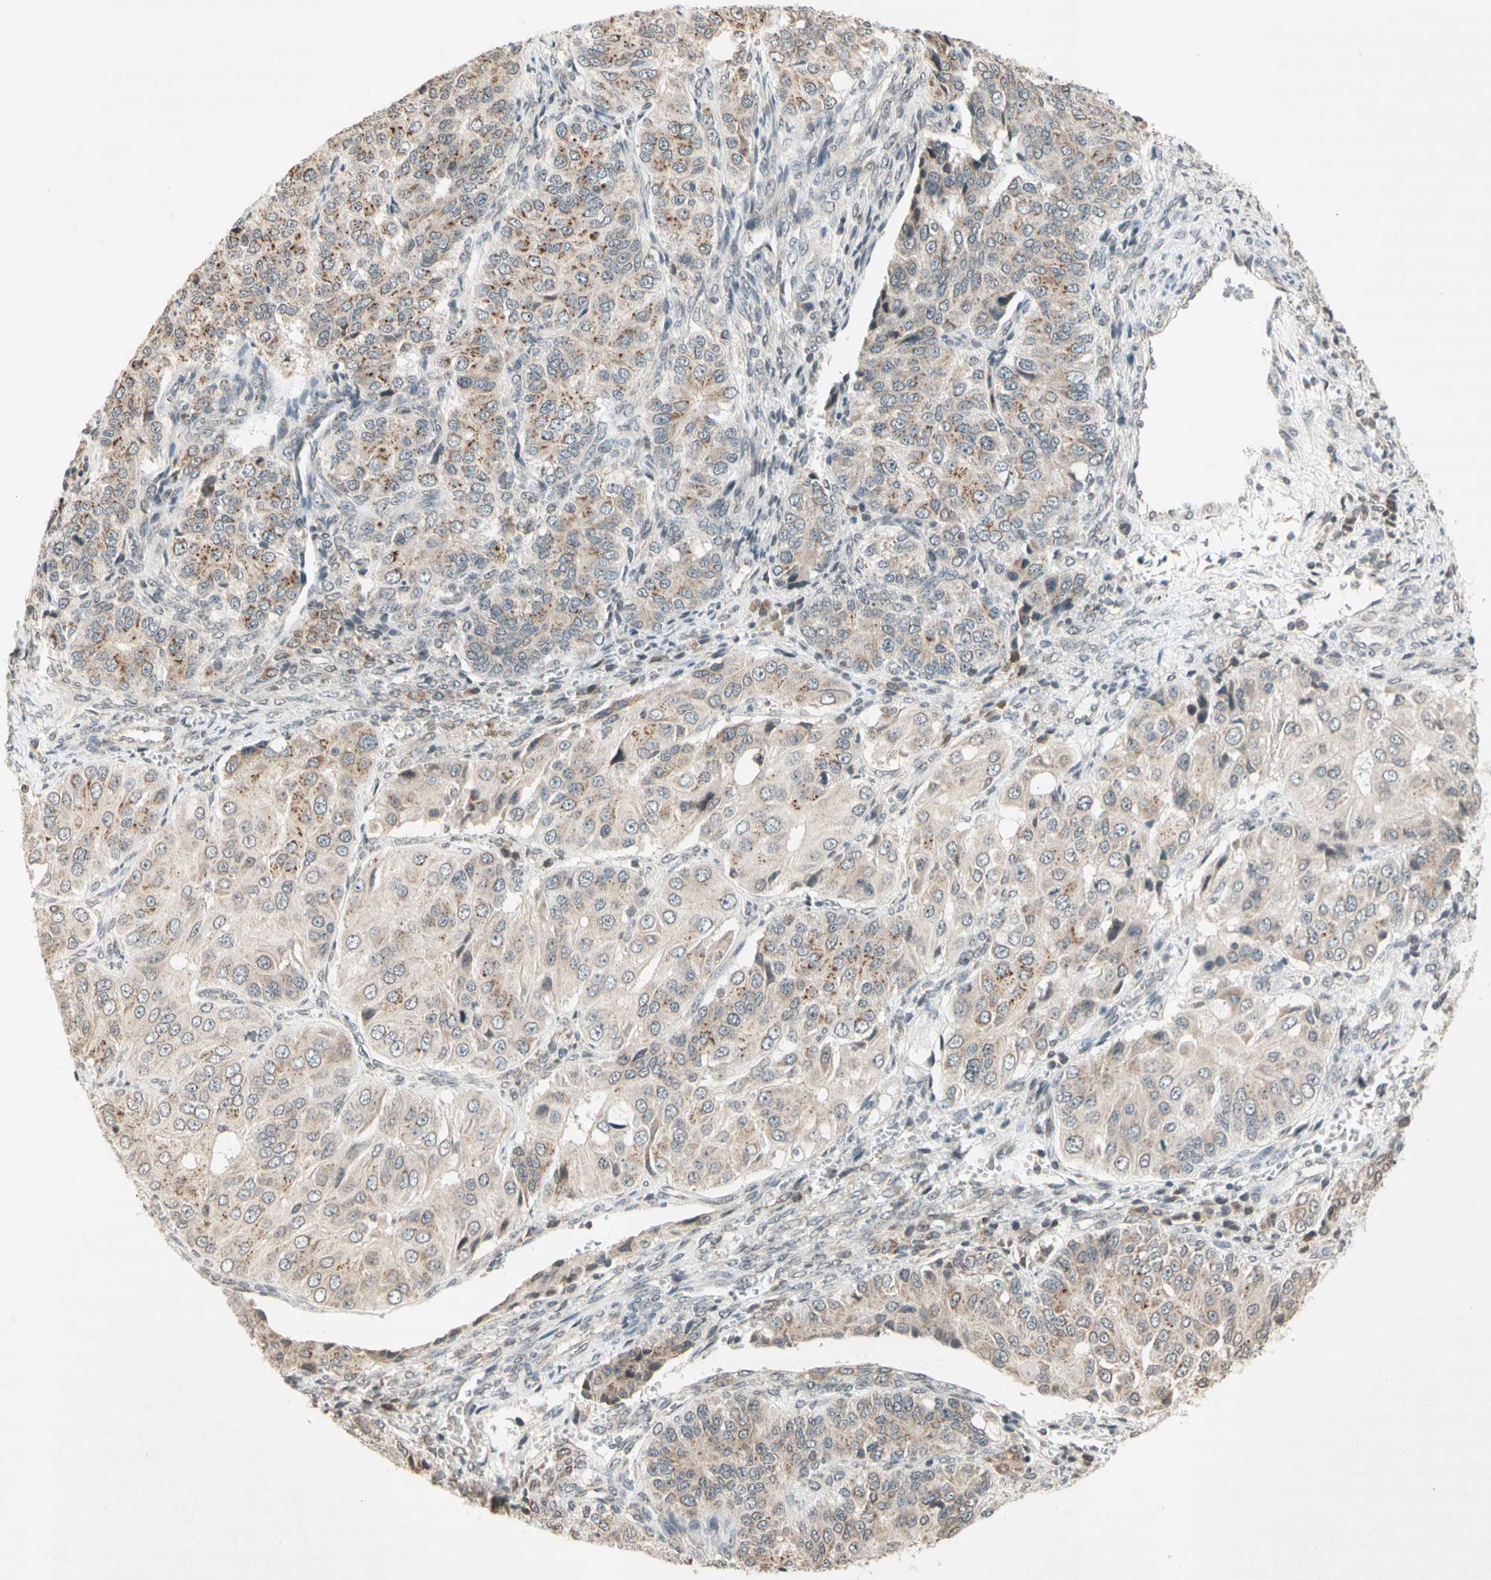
{"staining": {"intensity": "weak", "quantity": ">75%", "location": "cytoplasmic/membranous"}, "tissue": "ovarian cancer", "cell_type": "Tumor cells", "image_type": "cancer", "snomed": [{"axis": "morphology", "description": "Carcinoma, endometroid"}, {"axis": "topography", "description": "Ovary"}], "caption": "IHC staining of ovarian endometroid carcinoma, which exhibits low levels of weak cytoplasmic/membranous expression in about >75% of tumor cells indicating weak cytoplasmic/membranous protein positivity. The staining was performed using DAB (brown) for protein detection and nuclei were counterstained in hematoxylin (blue).", "gene": "CCNI", "patient": {"sex": "female", "age": 51}}